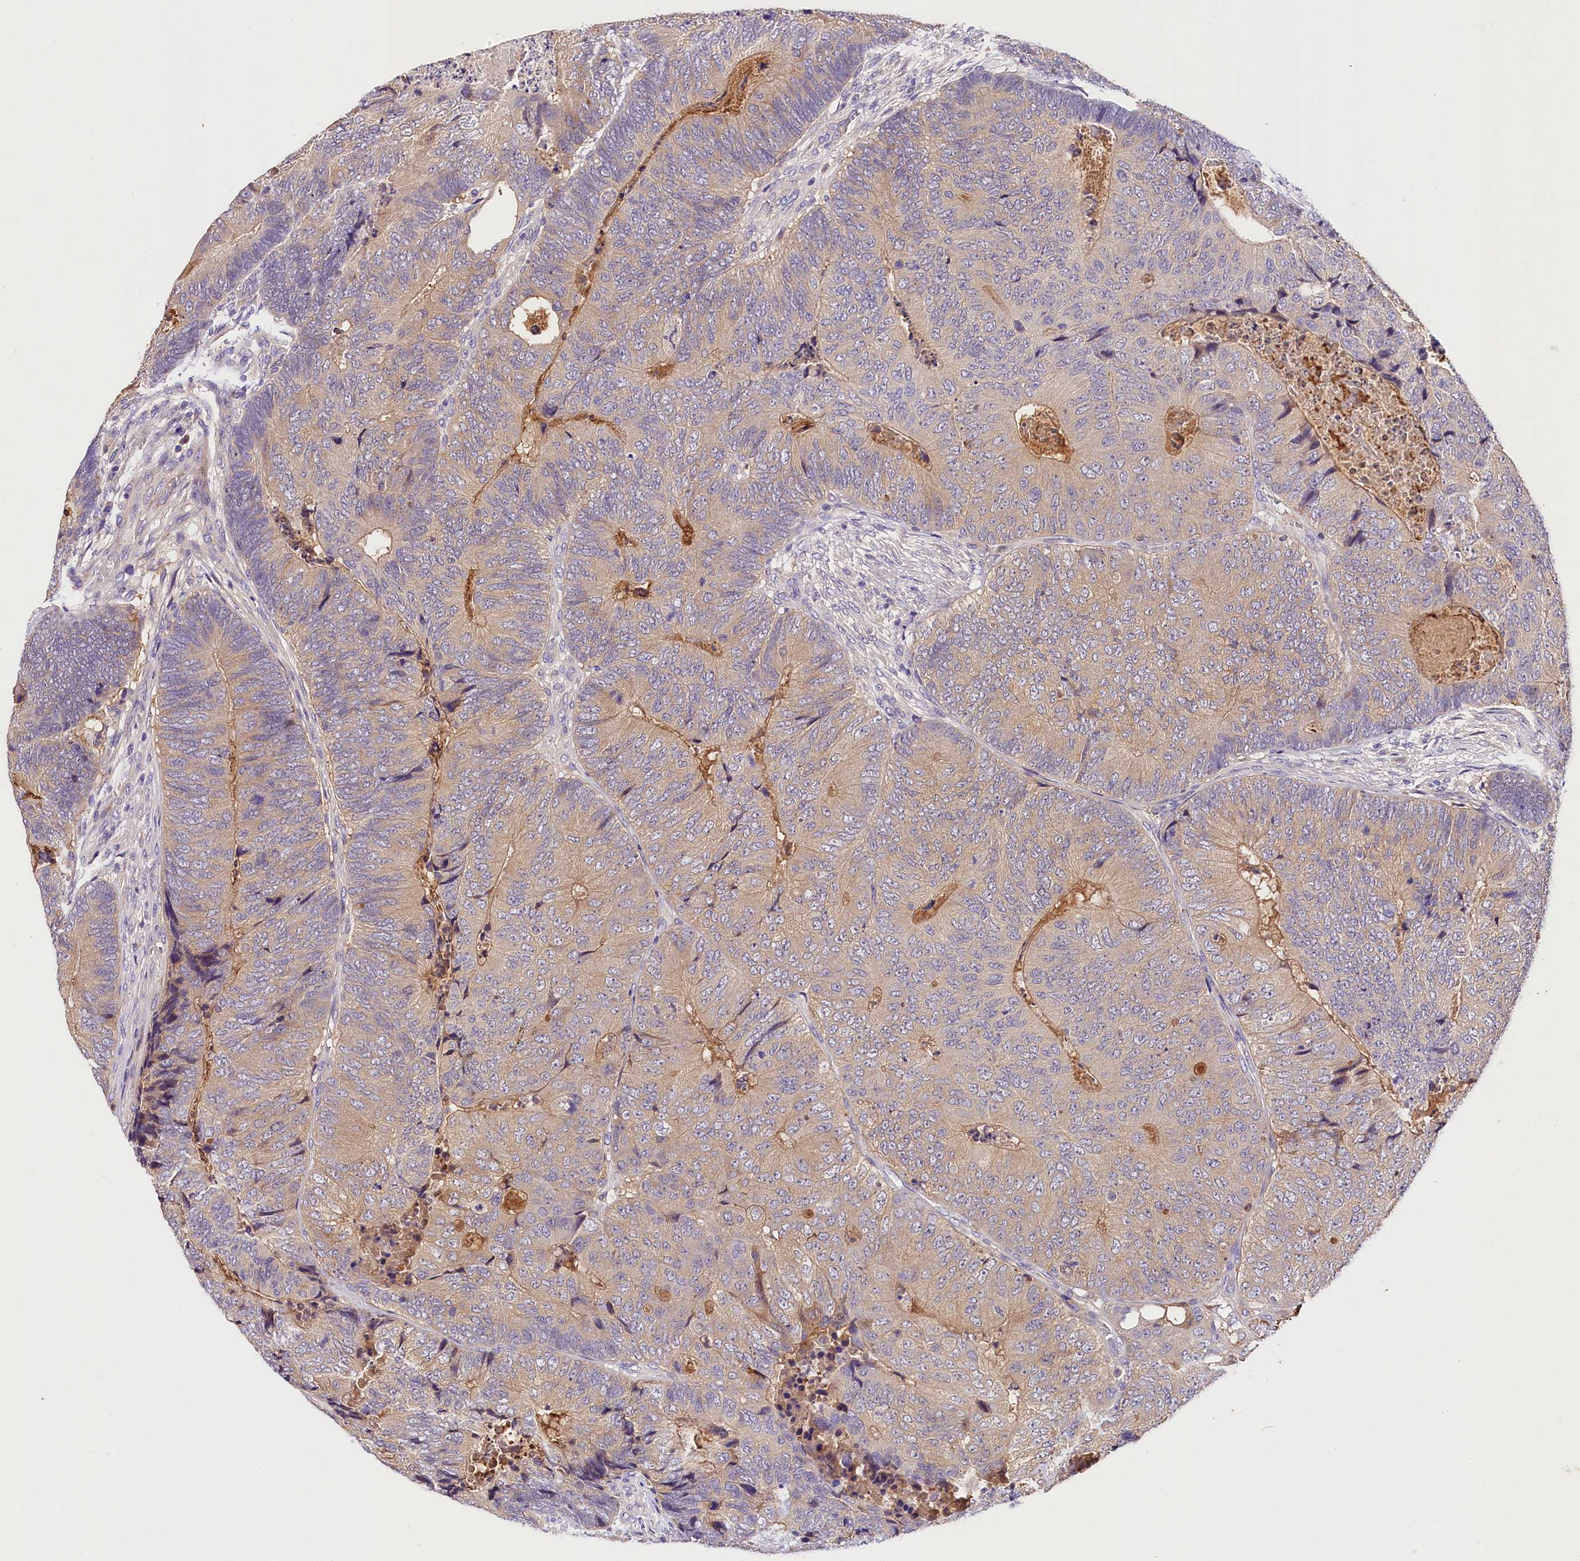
{"staining": {"intensity": "weak", "quantity": "<25%", "location": "cytoplasmic/membranous"}, "tissue": "colorectal cancer", "cell_type": "Tumor cells", "image_type": "cancer", "snomed": [{"axis": "morphology", "description": "Adenocarcinoma, NOS"}, {"axis": "topography", "description": "Colon"}], "caption": "Immunohistochemical staining of human colorectal cancer shows no significant staining in tumor cells.", "gene": "ARMC6", "patient": {"sex": "female", "age": 67}}